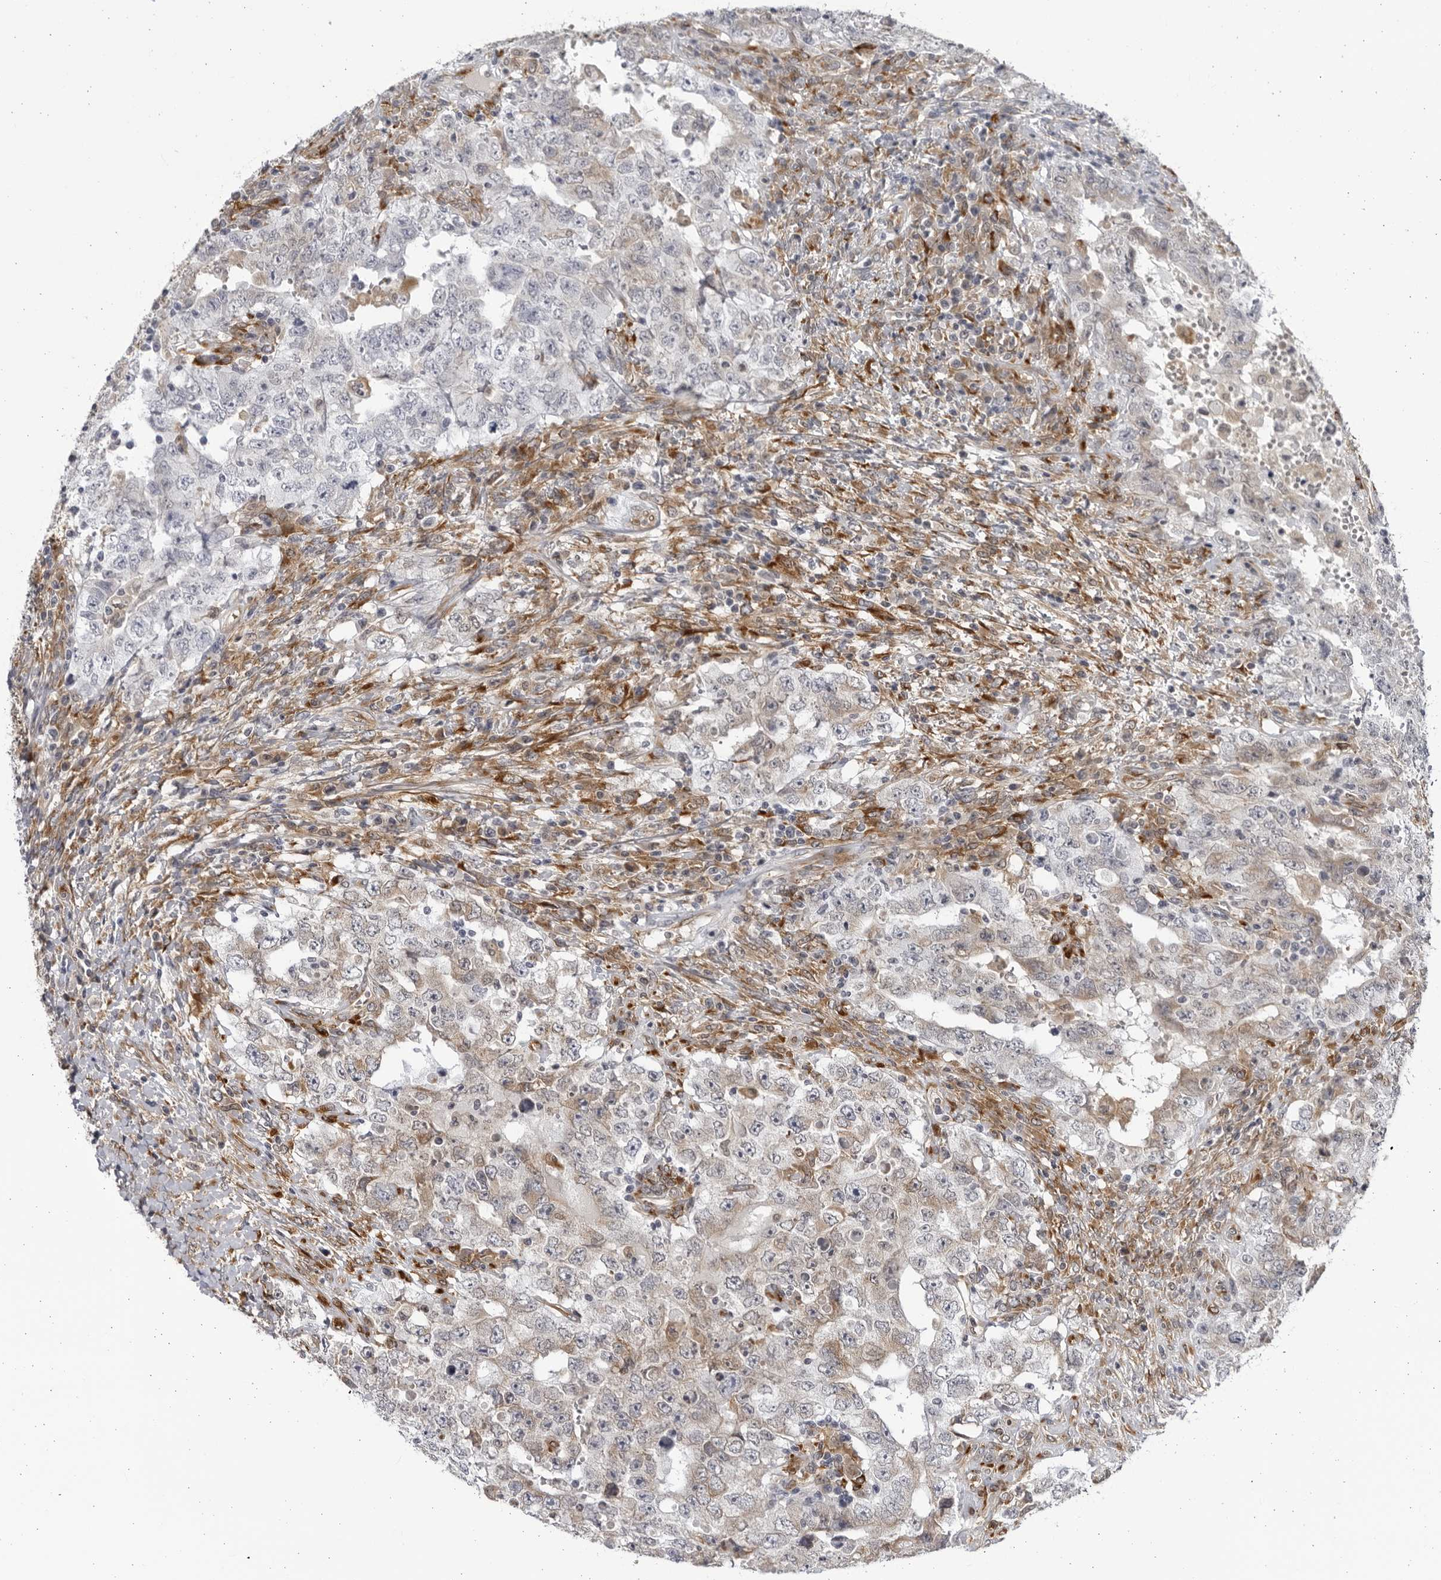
{"staining": {"intensity": "weak", "quantity": "<25%", "location": "cytoplasmic/membranous"}, "tissue": "testis cancer", "cell_type": "Tumor cells", "image_type": "cancer", "snomed": [{"axis": "morphology", "description": "Carcinoma, Embryonal, NOS"}, {"axis": "topography", "description": "Testis"}], "caption": "Immunohistochemical staining of human embryonal carcinoma (testis) shows no significant positivity in tumor cells. (IHC, brightfield microscopy, high magnification).", "gene": "BMP2K", "patient": {"sex": "male", "age": 26}}